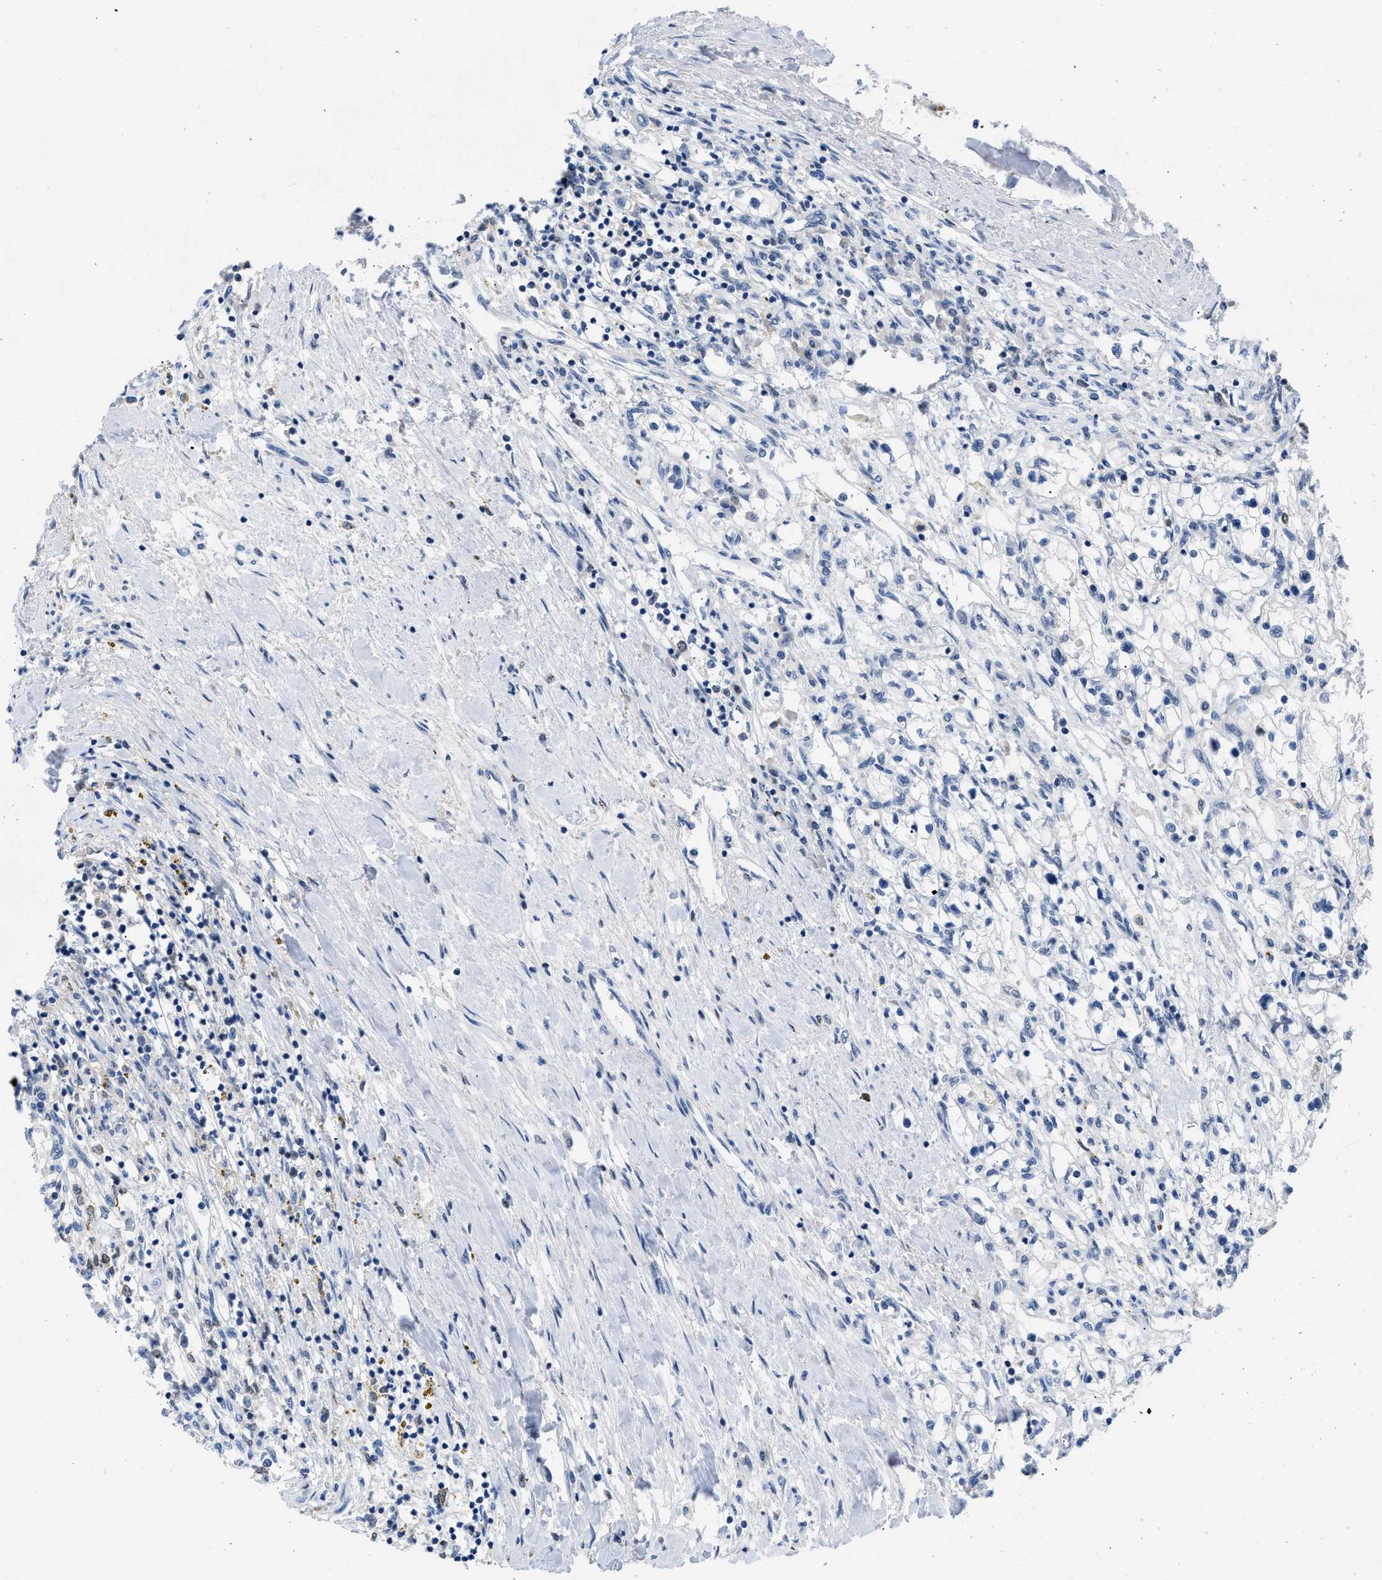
{"staining": {"intensity": "negative", "quantity": "none", "location": "none"}, "tissue": "renal cancer", "cell_type": "Tumor cells", "image_type": "cancer", "snomed": [{"axis": "morphology", "description": "Adenocarcinoma, NOS"}, {"axis": "topography", "description": "Kidney"}], "caption": "This micrograph is of renal cancer stained with immunohistochemistry to label a protein in brown with the nuclei are counter-stained blue. There is no positivity in tumor cells.", "gene": "BOLL", "patient": {"sex": "male", "age": 68}}